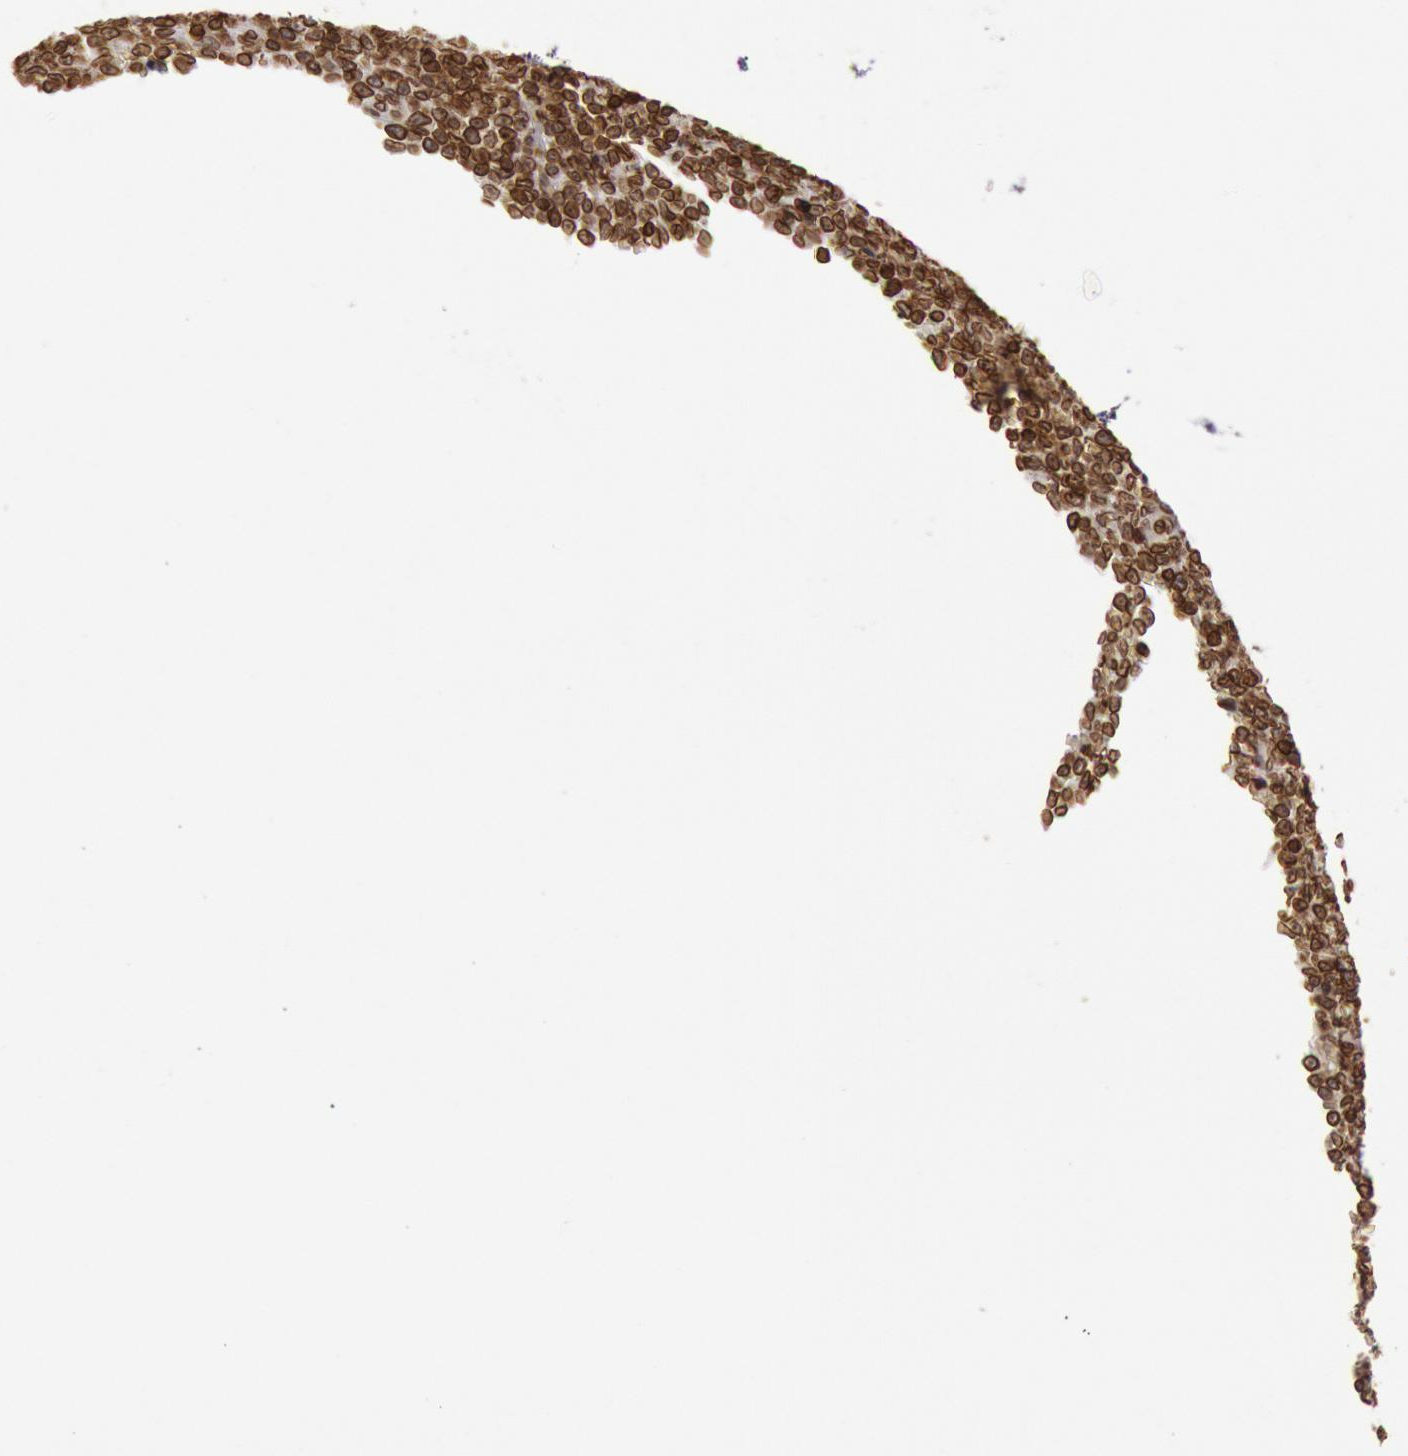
{"staining": {"intensity": "moderate", "quantity": ">75%", "location": "cytoplasmic/membranous,nuclear"}, "tissue": "lymphoma", "cell_type": "Tumor cells", "image_type": "cancer", "snomed": [{"axis": "morphology", "description": "Malignant lymphoma, non-Hodgkin's type, Low grade"}, {"axis": "topography", "description": "Lymph node"}], "caption": "Human lymphoma stained with a protein marker exhibits moderate staining in tumor cells.", "gene": "SUN2", "patient": {"sex": "male", "age": 50}}